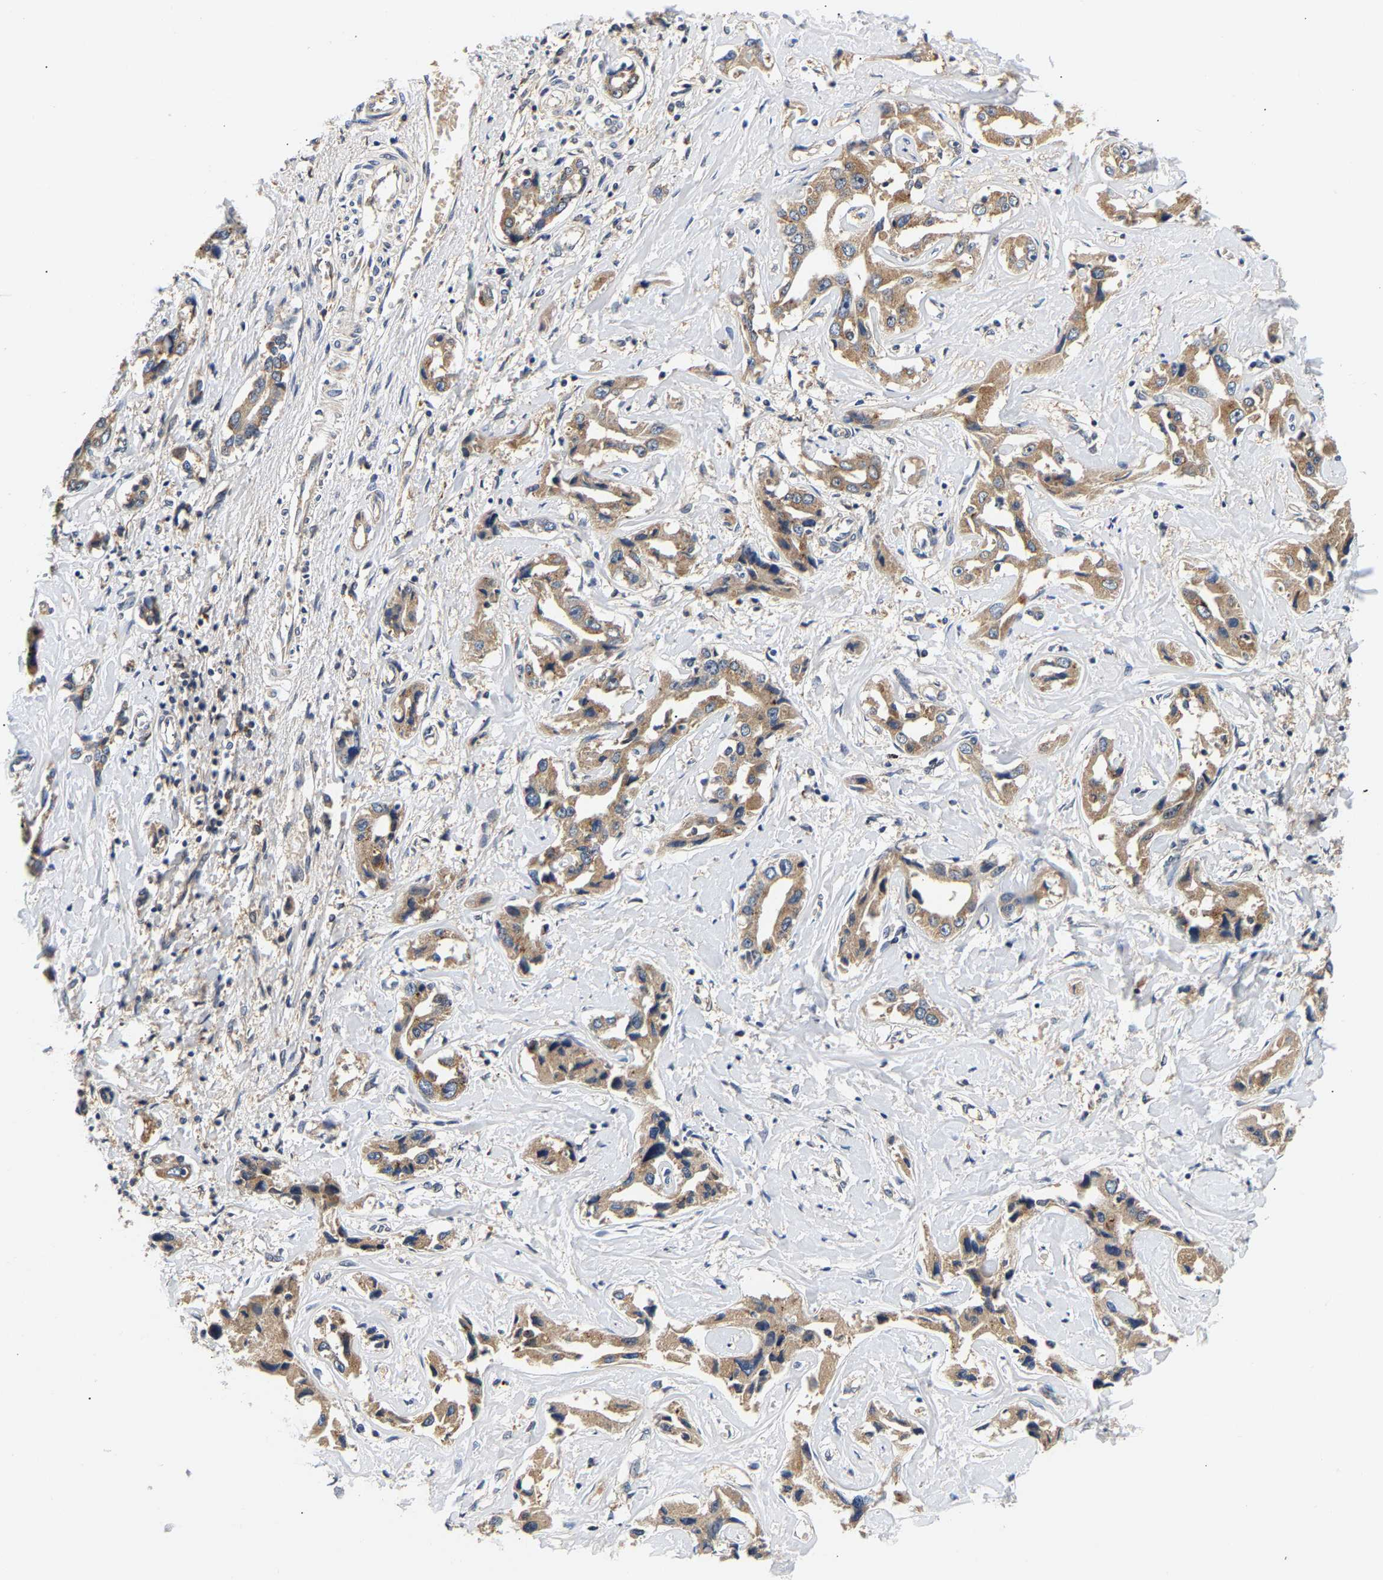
{"staining": {"intensity": "moderate", "quantity": ">75%", "location": "cytoplasmic/membranous"}, "tissue": "liver cancer", "cell_type": "Tumor cells", "image_type": "cancer", "snomed": [{"axis": "morphology", "description": "Cholangiocarcinoma"}, {"axis": "topography", "description": "Liver"}], "caption": "Liver cancer (cholangiocarcinoma) tissue shows moderate cytoplasmic/membranous staining in approximately >75% of tumor cells, visualized by immunohistochemistry.", "gene": "PPID", "patient": {"sex": "male", "age": 59}}